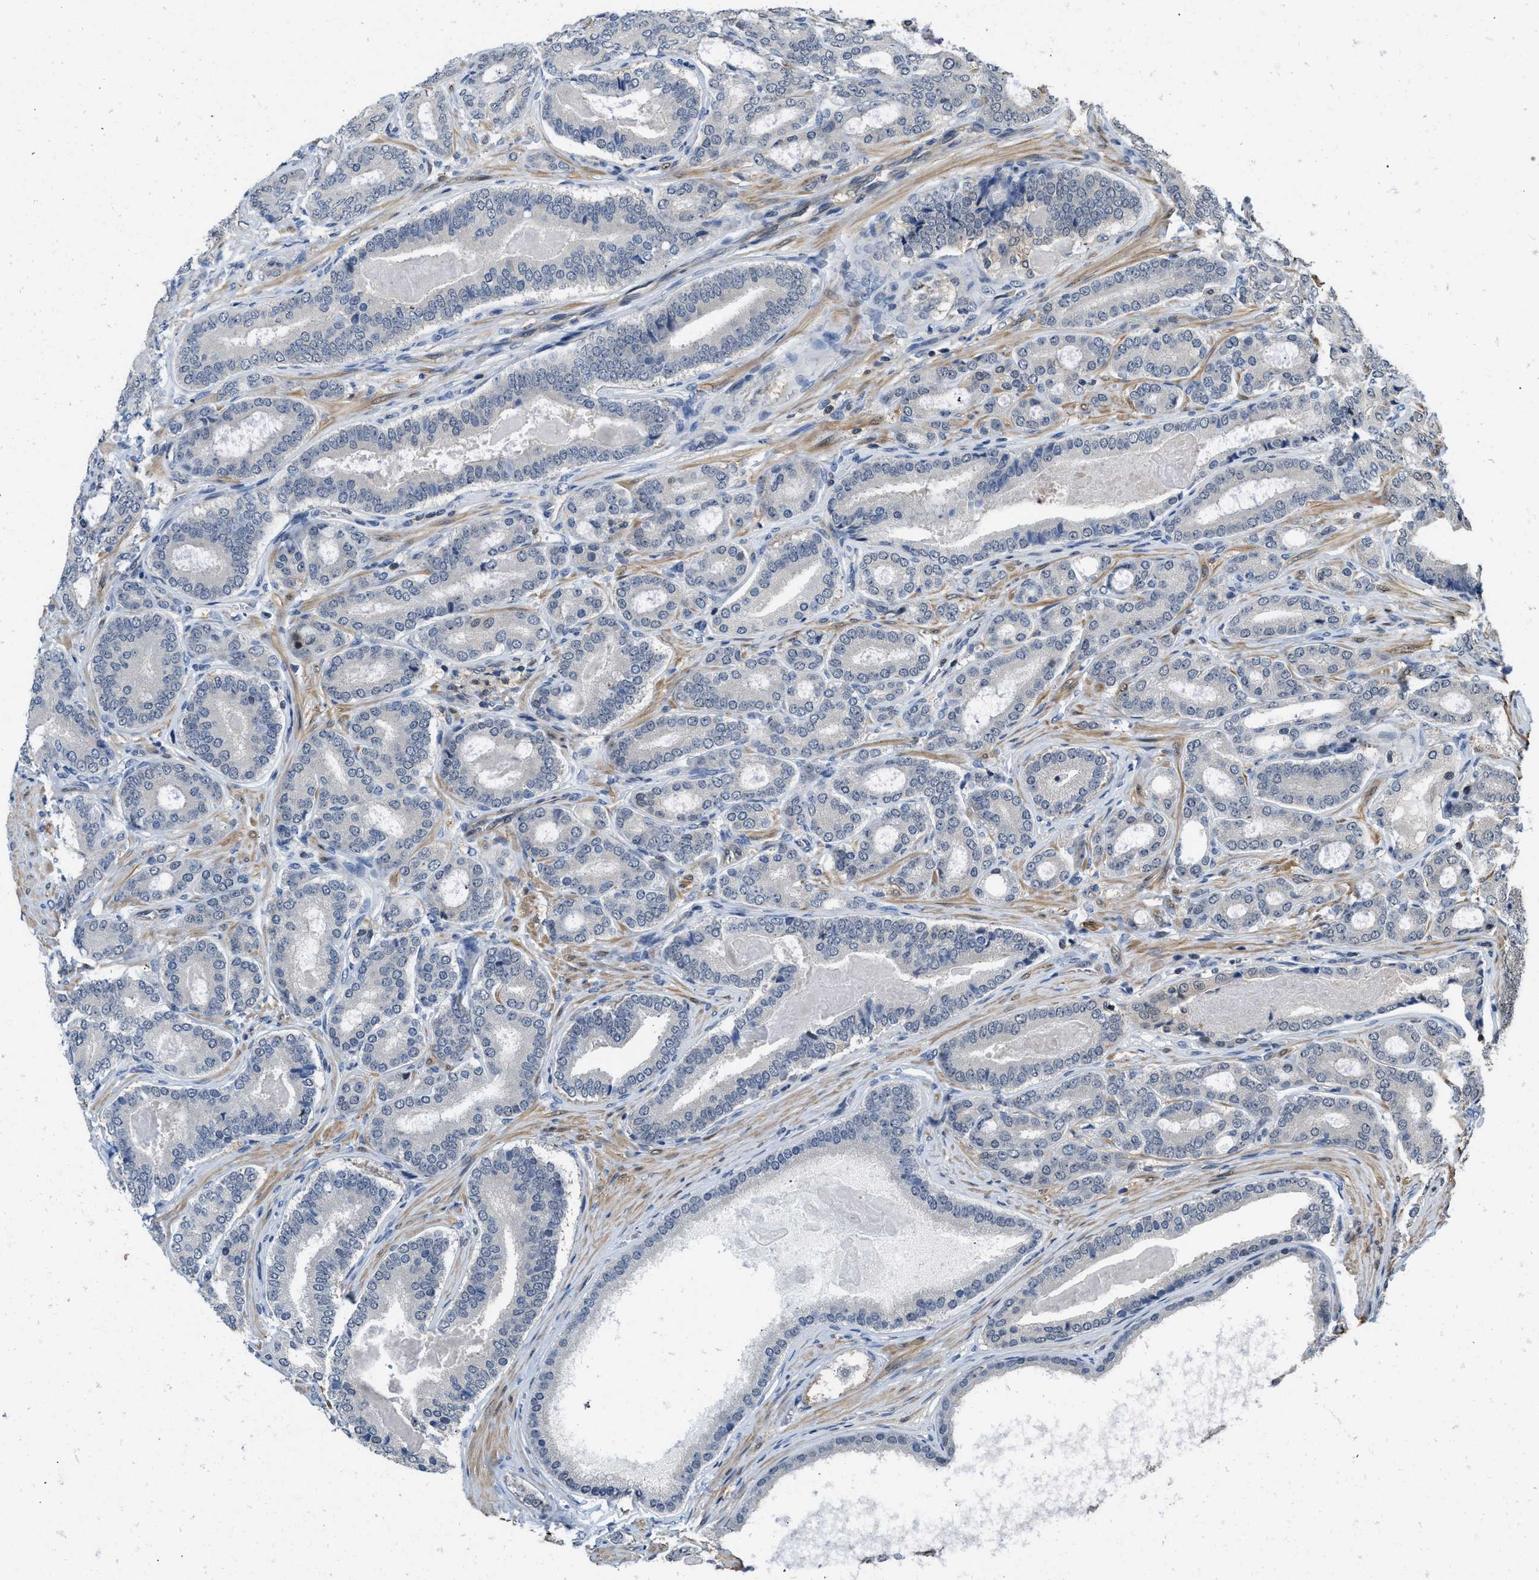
{"staining": {"intensity": "negative", "quantity": "none", "location": "none"}, "tissue": "prostate cancer", "cell_type": "Tumor cells", "image_type": "cancer", "snomed": [{"axis": "morphology", "description": "Adenocarcinoma, High grade"}, {"axis": "topography", "description": "Prostate"}], "caption": "Tumor cells show no significant expression in prostate high-grade adenocarcinoma.", "gene": "TES", "patient": {"sex": "male", "age": 60}}